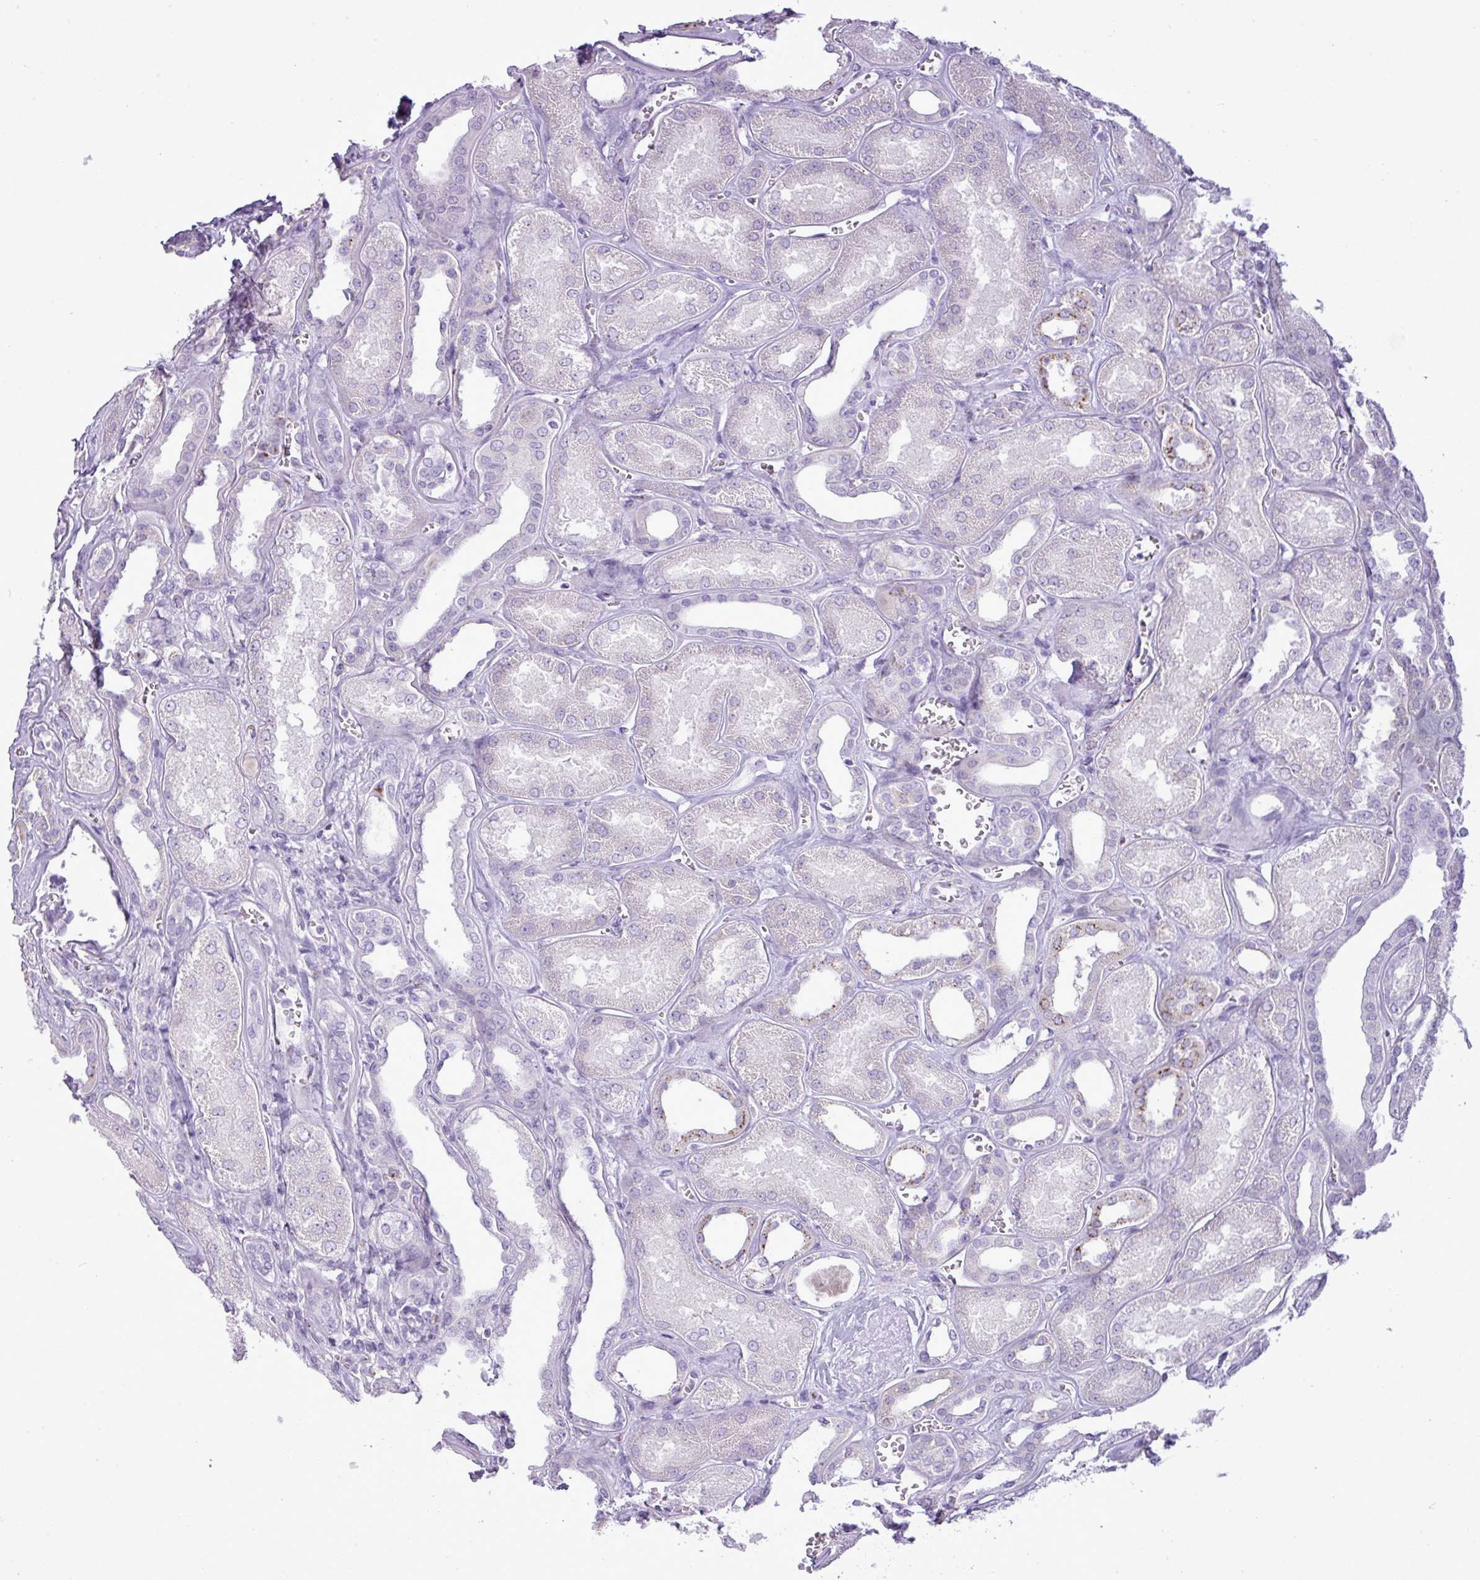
{"staining": {"intensity": "negative", "quantity": "none", "location": "none"}, "tissue": "kidney", "cell_type": "Cells in glomeruli", "image_type": "normal", "snomed": [{"axis": "morphology", "description": "Normal tissue, NOS"}, {"axis": "morphology", "description": "Adenocarcinoma, NOS"}, {"axis": "topography", "description": "Kidney"}], "caption": "An immunohistochemistry (IHC) micrograph of benign kidney is shown. There is no staining in cells in glomeruli of kidney.", "gene": "FAM43A", "patient": {"sex": "female", "age": 68}}